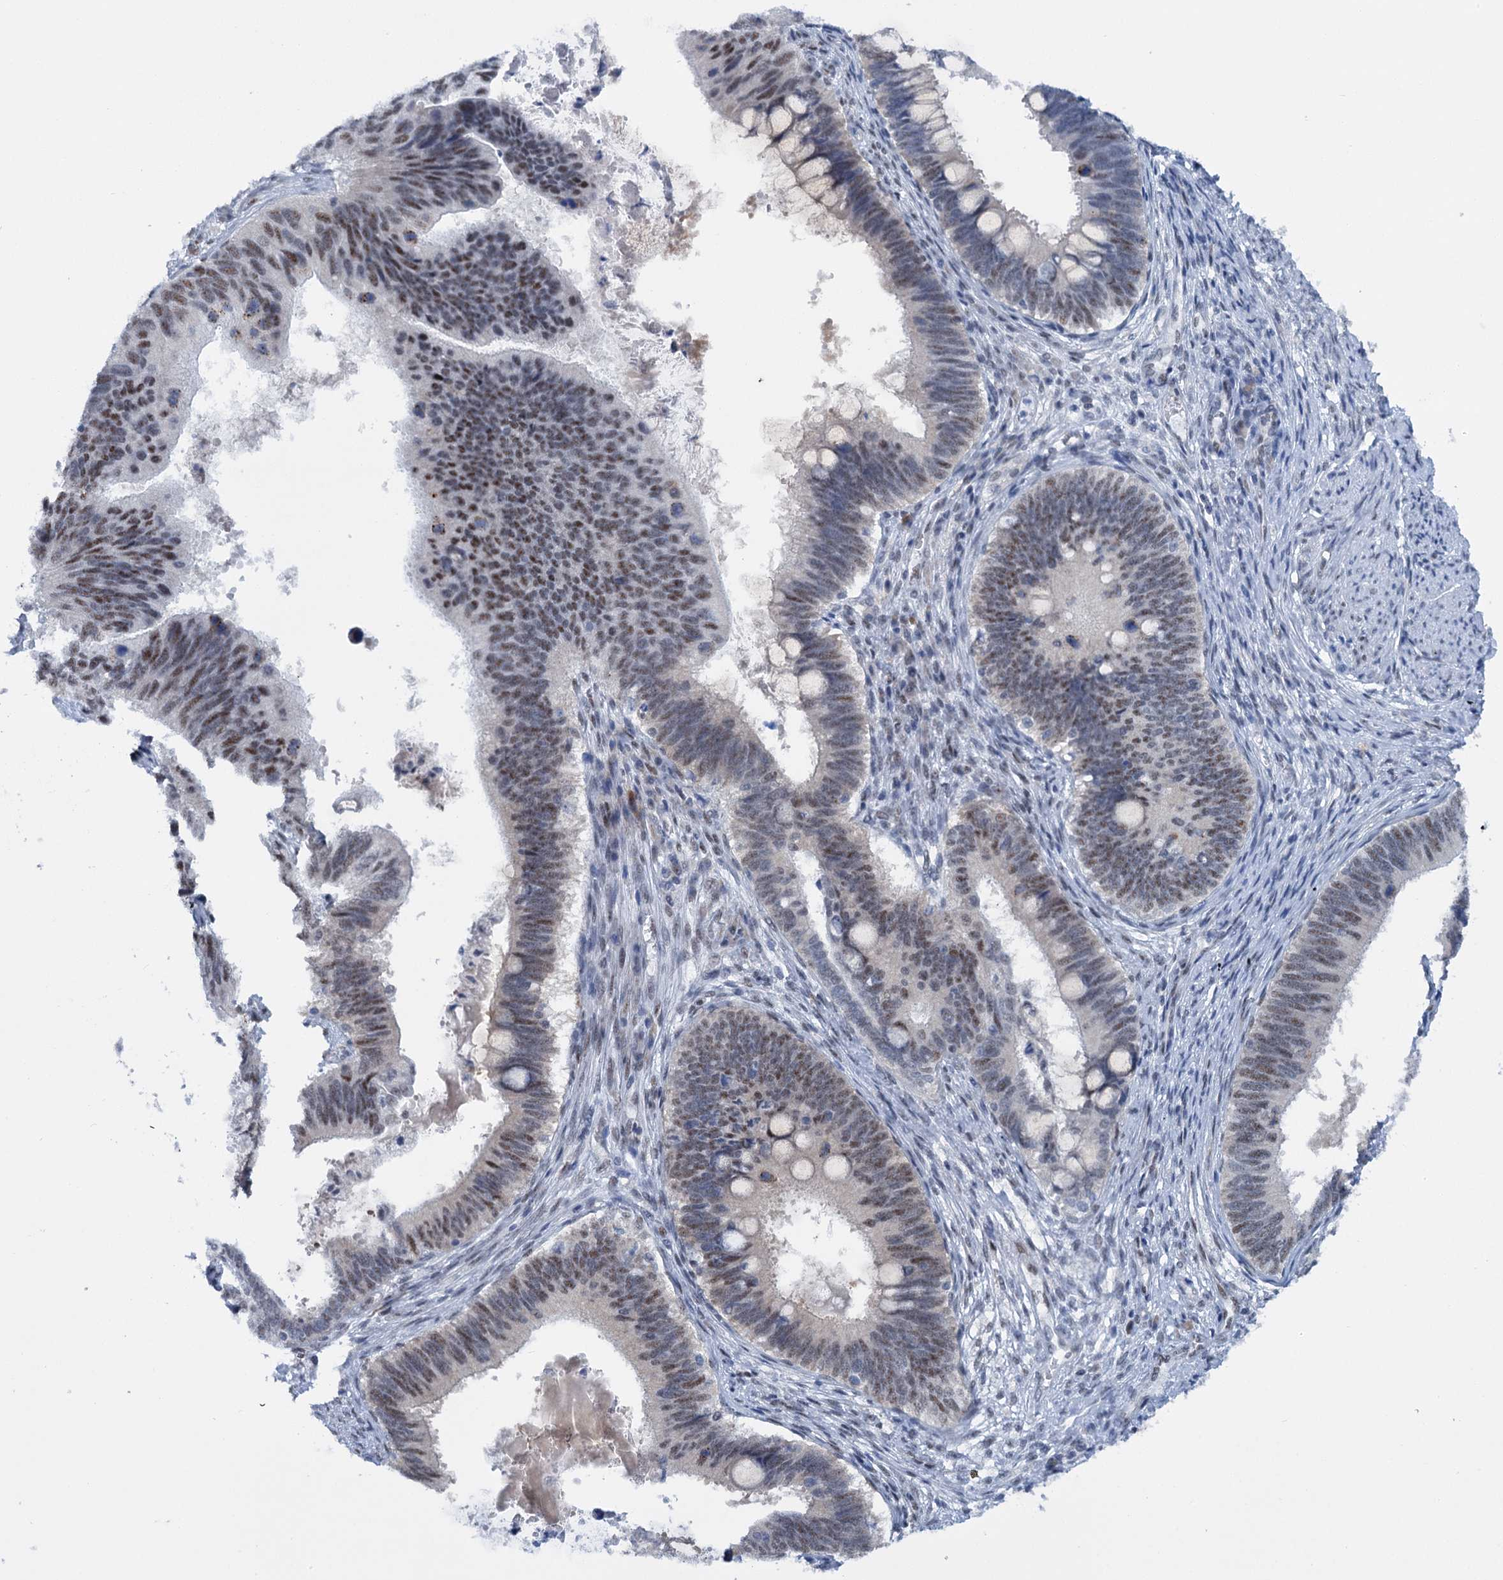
{"staining": {"intensity": "moderate", "quantity": "25%-75%", "location": "nuclear"}, "tissue": "cervical cancer", "cell_type": "Tumor cells", "image_type": "cancer", "snomed": [{"axis": "morphology", "description": "Adenocarcinoma, NOS"}, {"axis": "topography", "description": "Cervix"}], "caption": "Moderate nuclear positivity for a protein is present in approximately 25%-75% of tumor cells of adenocarcinoma (cervical) using IHC.", "gene": "SREK1", "patient": {"sex": "female", "age": 42}}